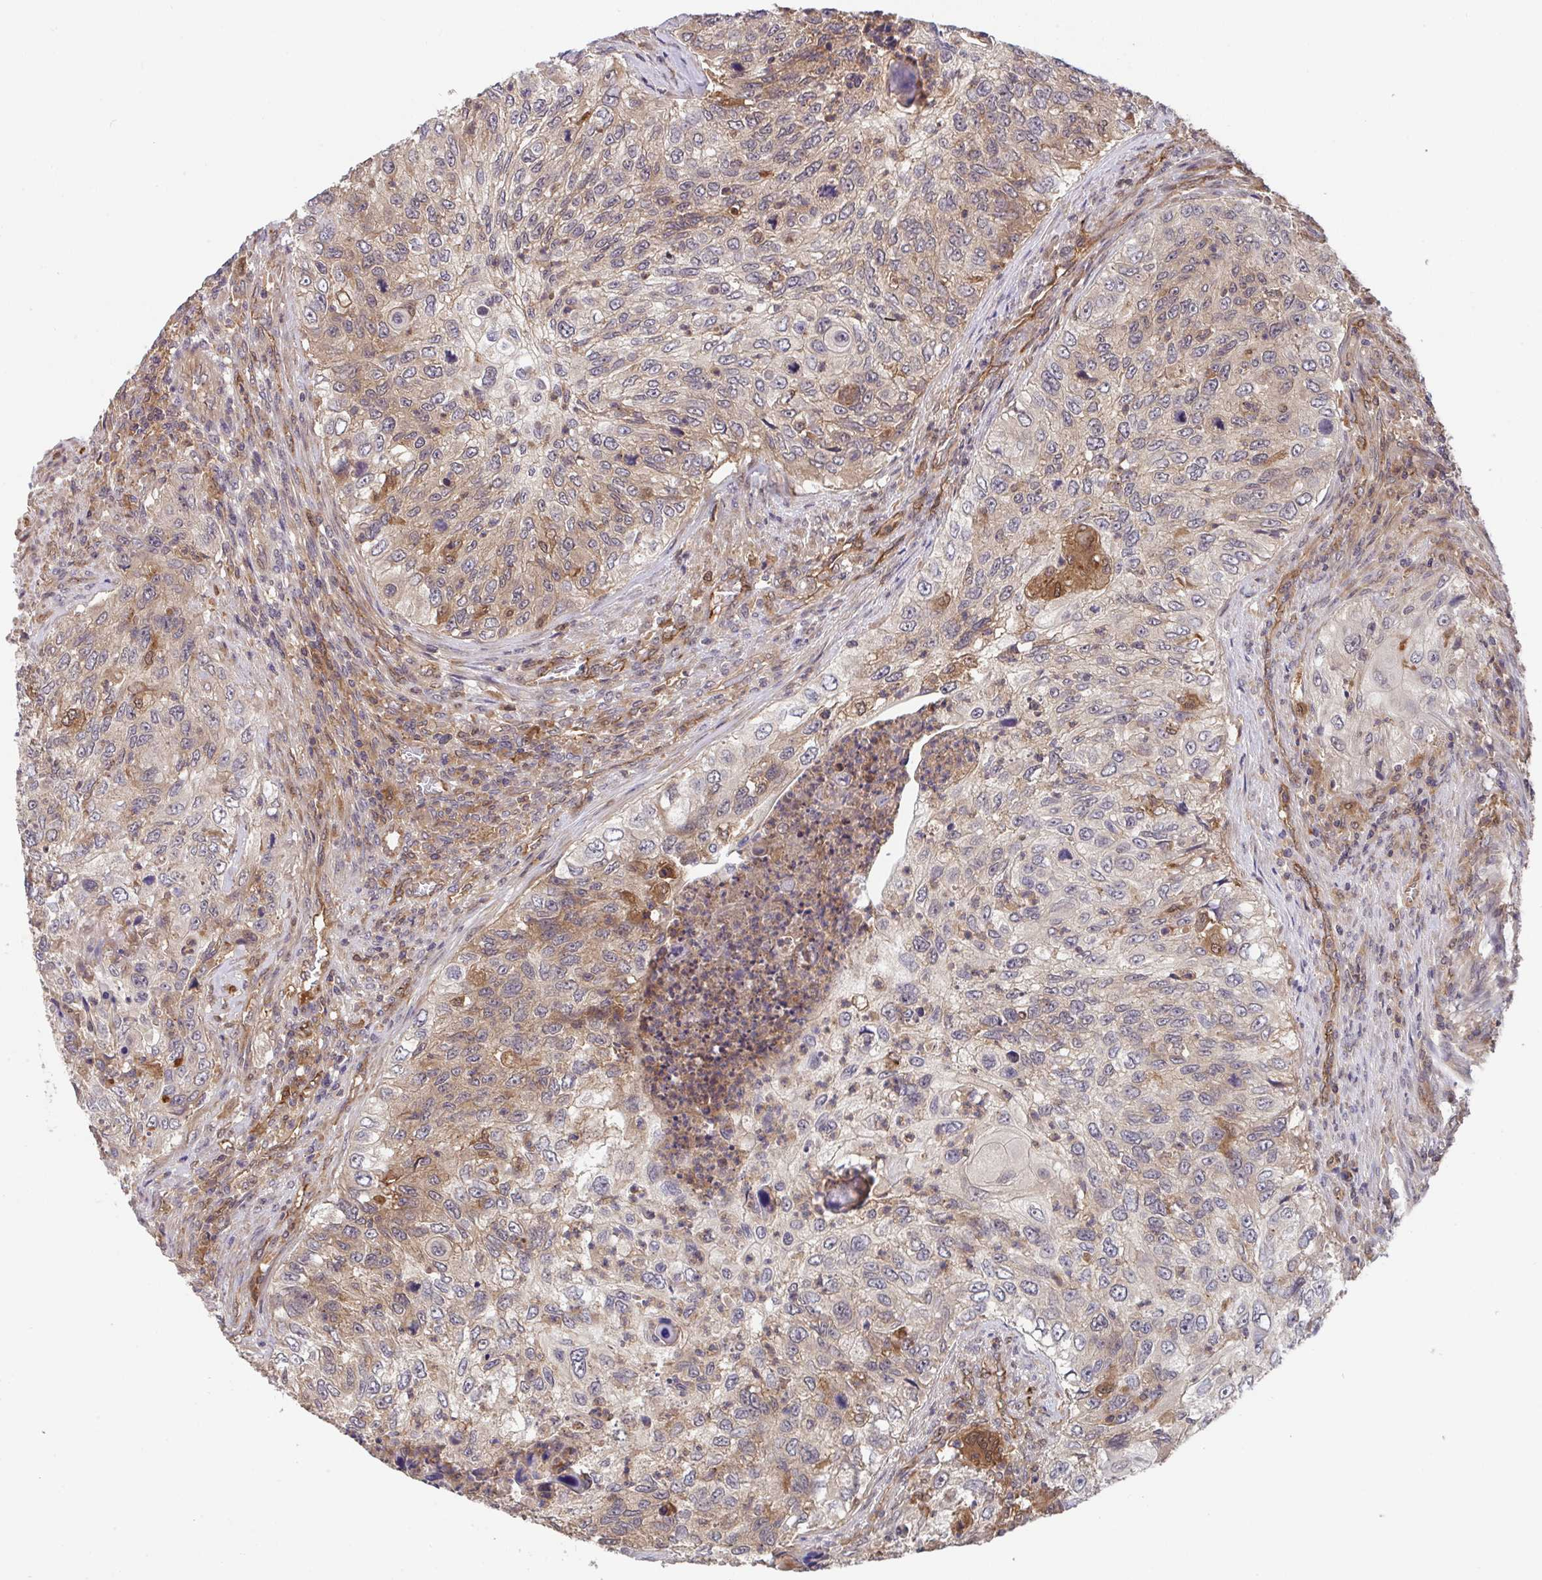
{"staining": {"intensity": "weak", "quantity": "25%-75%", "location": "cytoplasmic/membranous"}, "tissue": "urothelial cancer", "cell_type": "Tumor cells", "image_type": "cancer", "snomed": [{"axis": "morphology", "description": "Urothelial carcinoma, High grade"}, {"axis": "topography", "description": "Urinary bladder"}], "caption": "High-power microscopy captured an immunohistochemistry (IHC) image of urothelial cancer, revealing weak cytoplasmic/membranous positivity in approximately 25%-75% of tumor cells. Nuclei are stained in blue.", "gene": "TIGAR", "patient": {"sex": "female", "age": 60}}